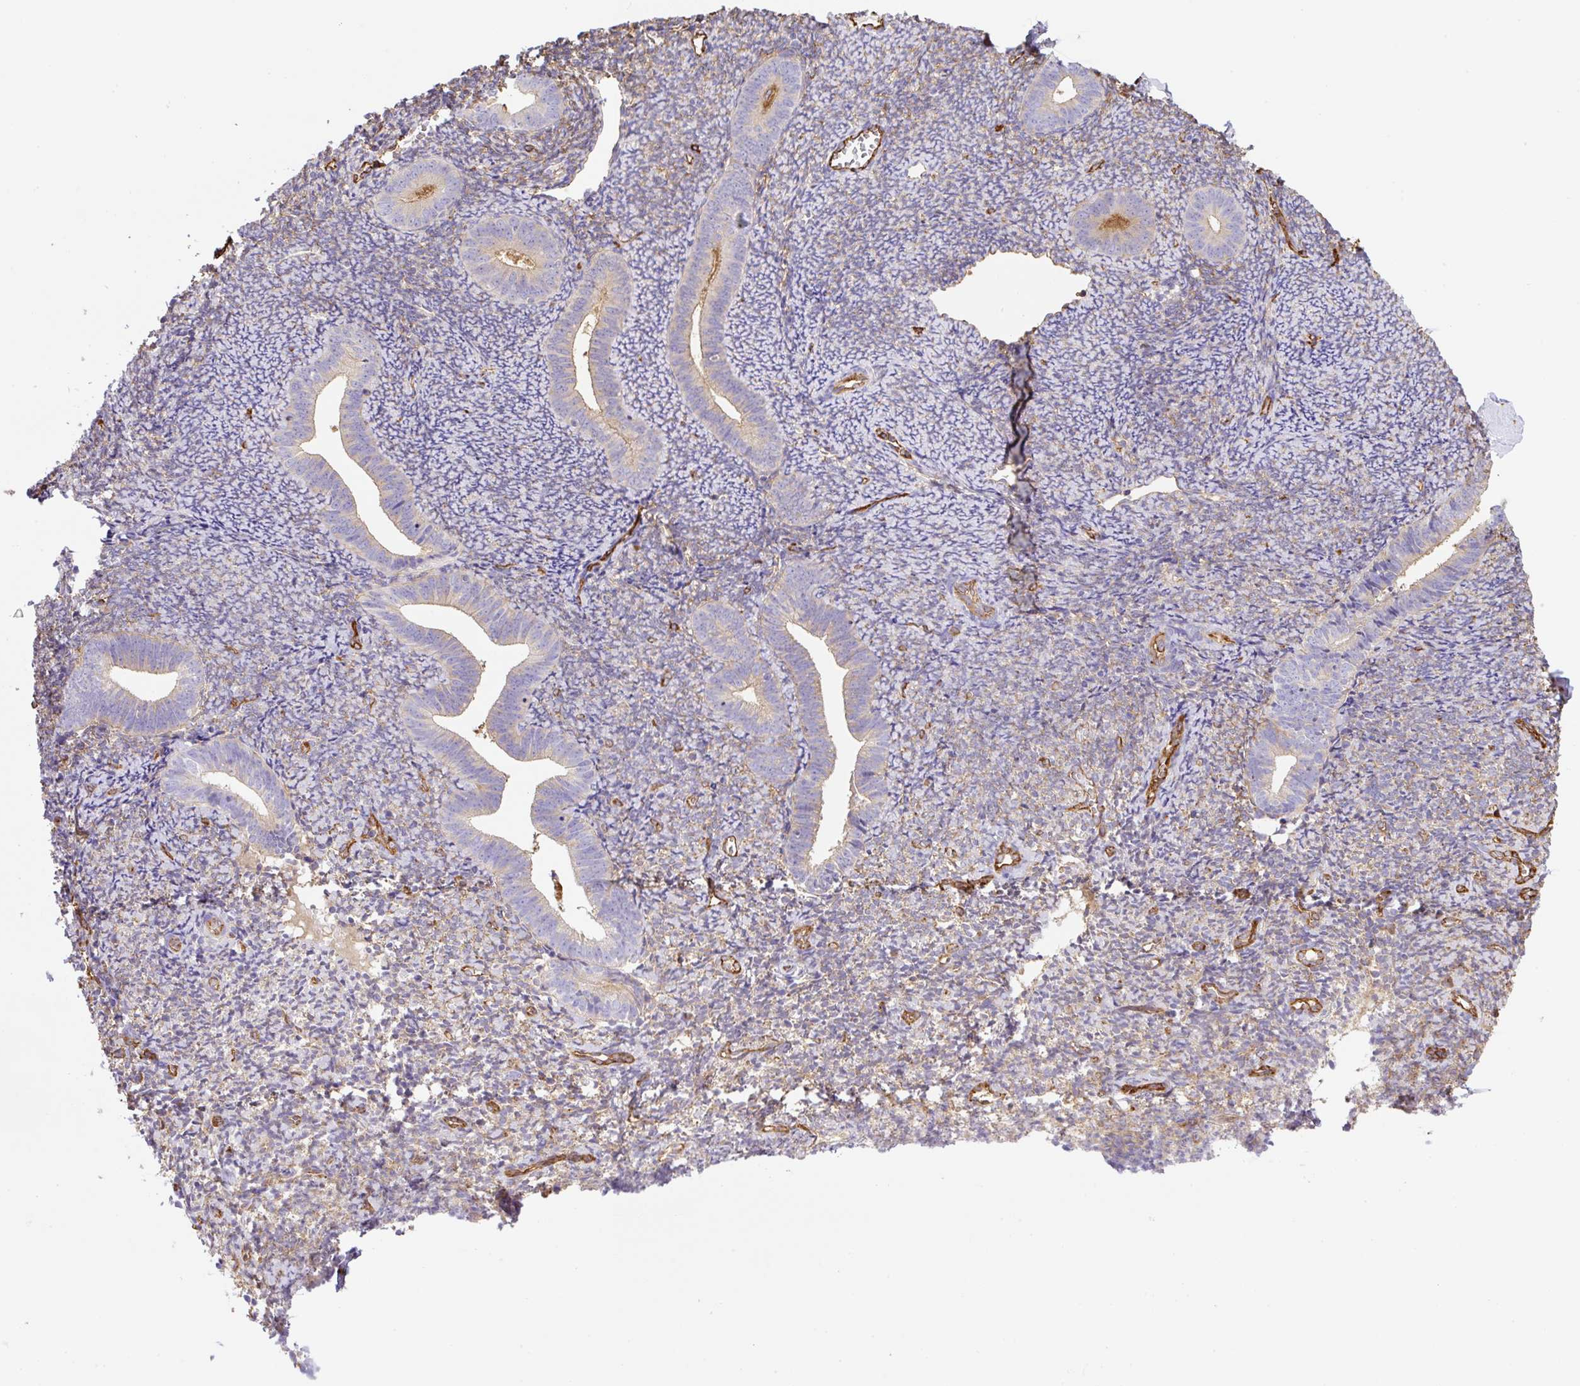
{"staining": {"intensity": "weak", "quantity": "<25%", "location": "cytoplasmic/membranous"}, "tissue": "endometrium", "cell_type": "Cells in endometrial stroma", "image_type": "normal", "snomed": [{"axis": "morphology", "description": "Normal tissue, NOS"}, {"axis": "topography", "description": "Endometrium"}], "caption": "High power microscopy histopathology image of an immunohistochemistry image of normal endometrium, revealing no significant expression in cells in endometrial stroma. (DAB (3,3'-diaminobenzidine) immunohistochemistry (IHC) visualized using brightfield microscopy, high magnification).", "gene": "MAGEB5", "patient": {"sex": "female", "age": 39}}